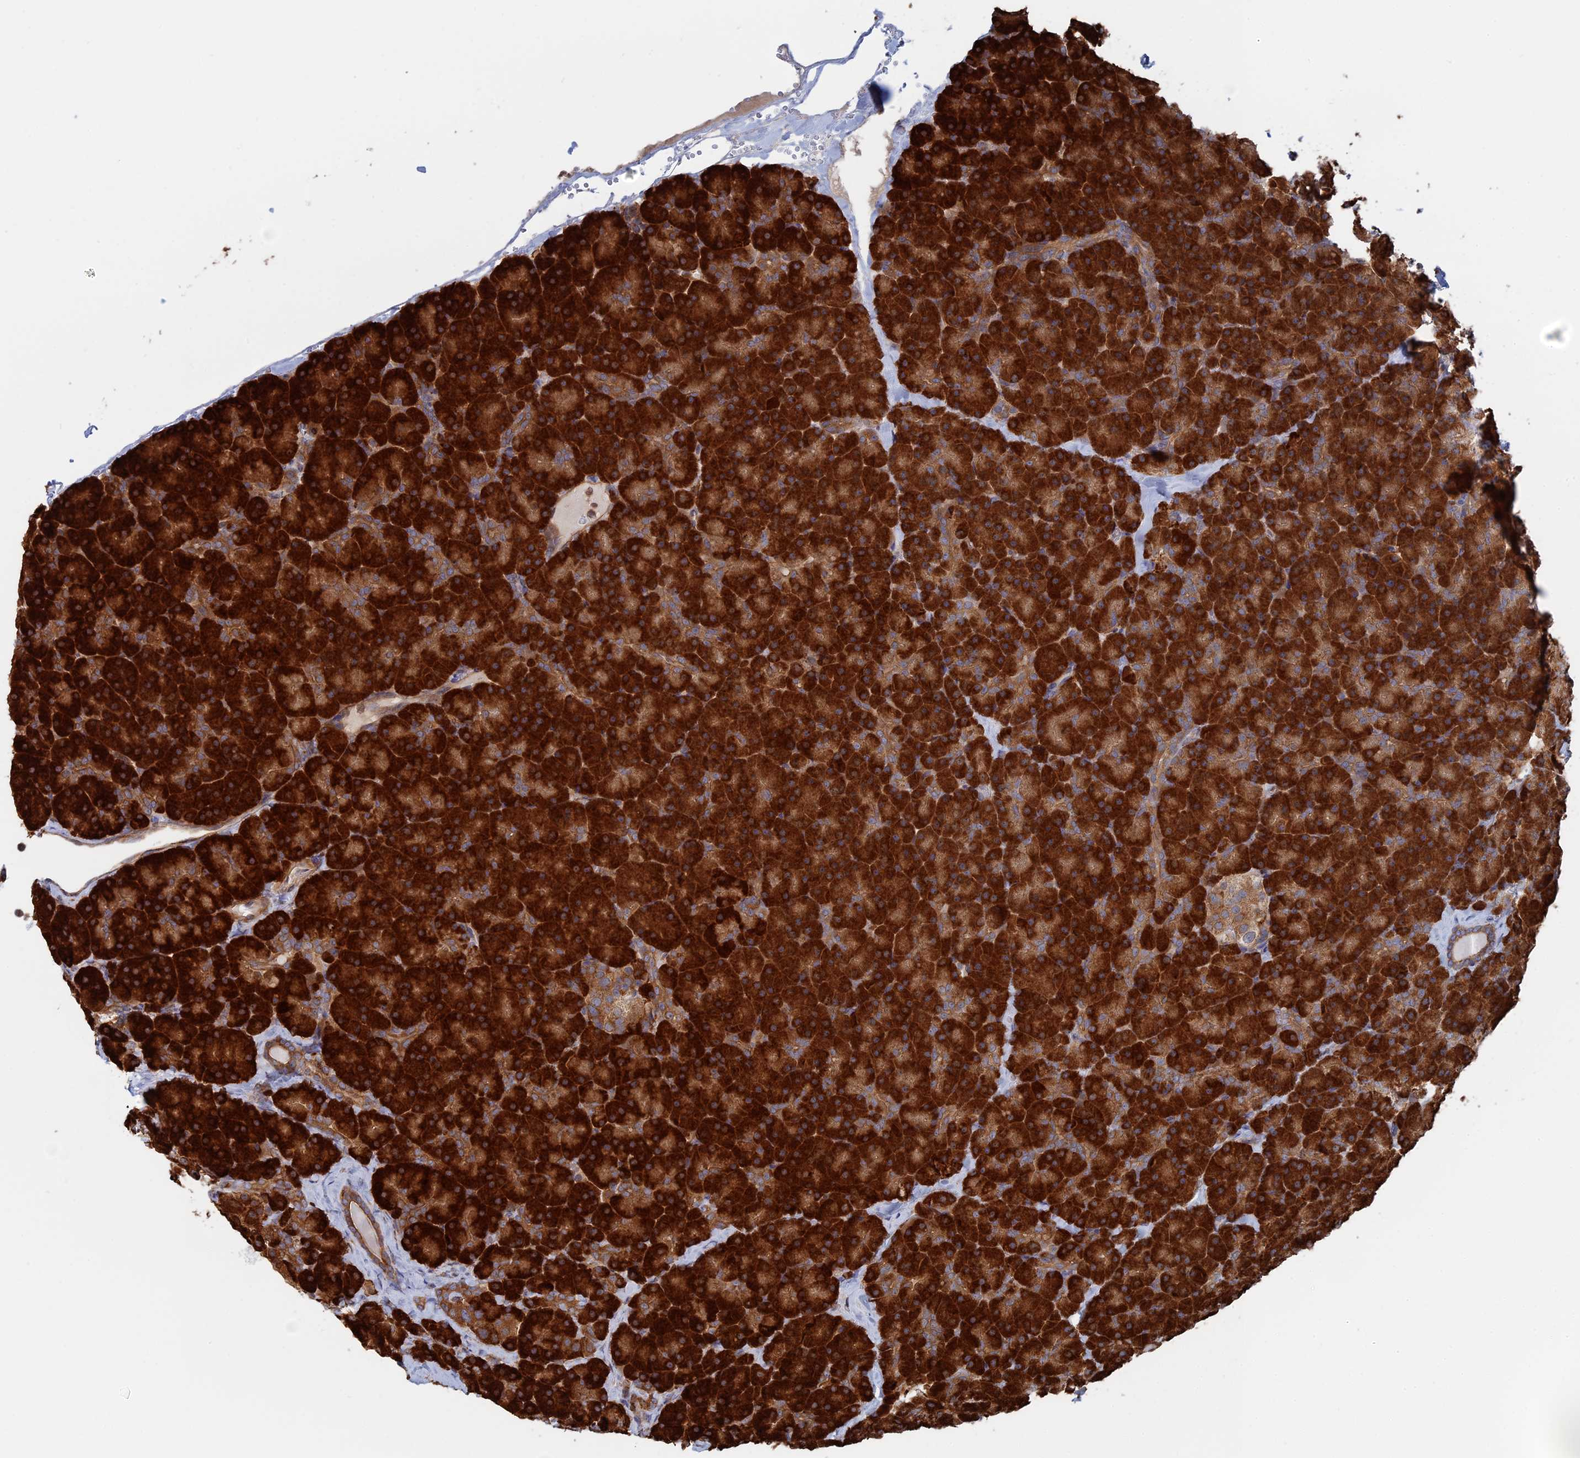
{"staining": {"intensity": "strong", "quantity": ">75%", "location": "cytoplasmic/membranous"}, "tissue": "pancreas", "cell_type": "Exocrine glandular cells", "image_type": "normal", "snomed": [{"axis": "morphology", "description": "Normal tissue, NOS"}, {"axis": "topography", "description": "Pancreas"}], "caption": "Pancreas stained with DAB immunohistochemistry (IHC) shows high levels of strong cytoplasmic/membranous expression in about >75% of exocrine glandular cells. (Brightfield microscopy of DAB IHC at high magnification).", "gene": "BPIFB6", "patient": {"sex": "male", "age": 36}}